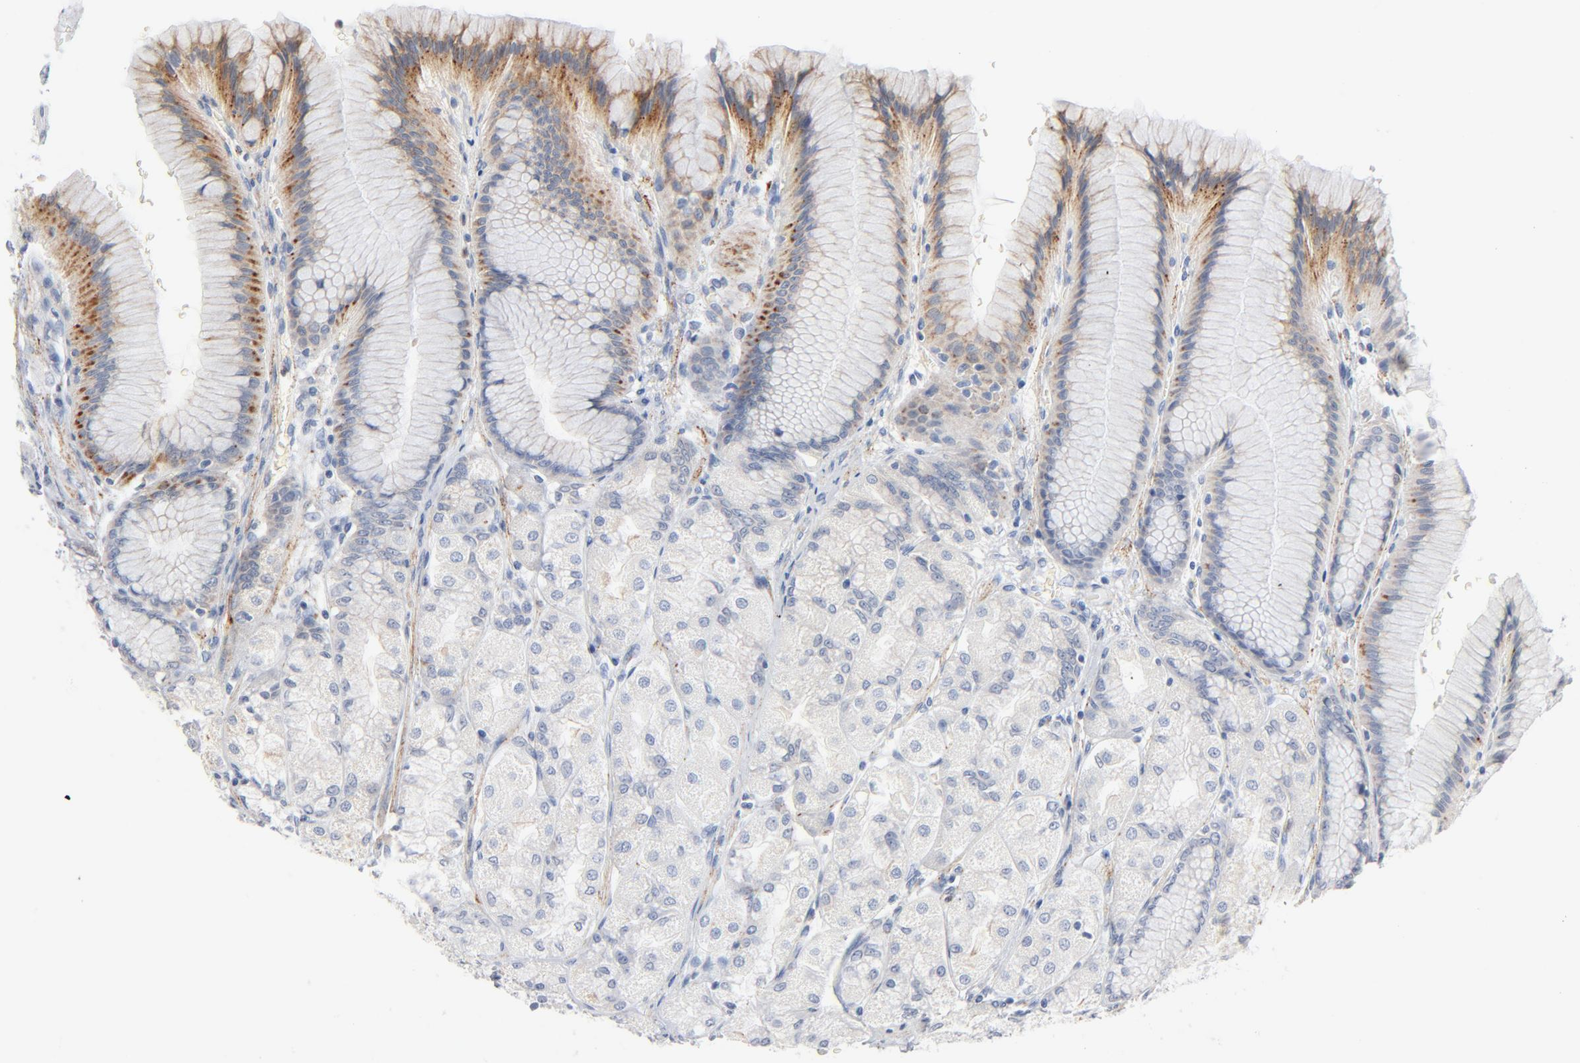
{"staining": {"intensity": "moderate", "quantity": "<25%", "location": "cytoplasmic/membranous"}, "tissue": "stomach", "cell_type": "Glandular cells", "image_type": "normal", "snomed": [{"axis": "morphology", "description": "Normal tissue, NOS"}, {"axis": "morphology", "description": "Adenocarcinoma, NOS"}, {"axis": "topography", "description": "Stomach"}, {"axis": "topography", "description": "Stomach, lower"}], "caption": "Immunohistochemical staining of benign human stomach shows <25% levels of moderate cytoplasmic/membranous protein staining in approximately <25% of glandular cells. The staining is performed using DAB brown chromogen to label protein expression. The nuclei are counter-stained blue using hematoxylin.", "gene": "IFT43", "patient": {"sex": "female", "age": 65}}